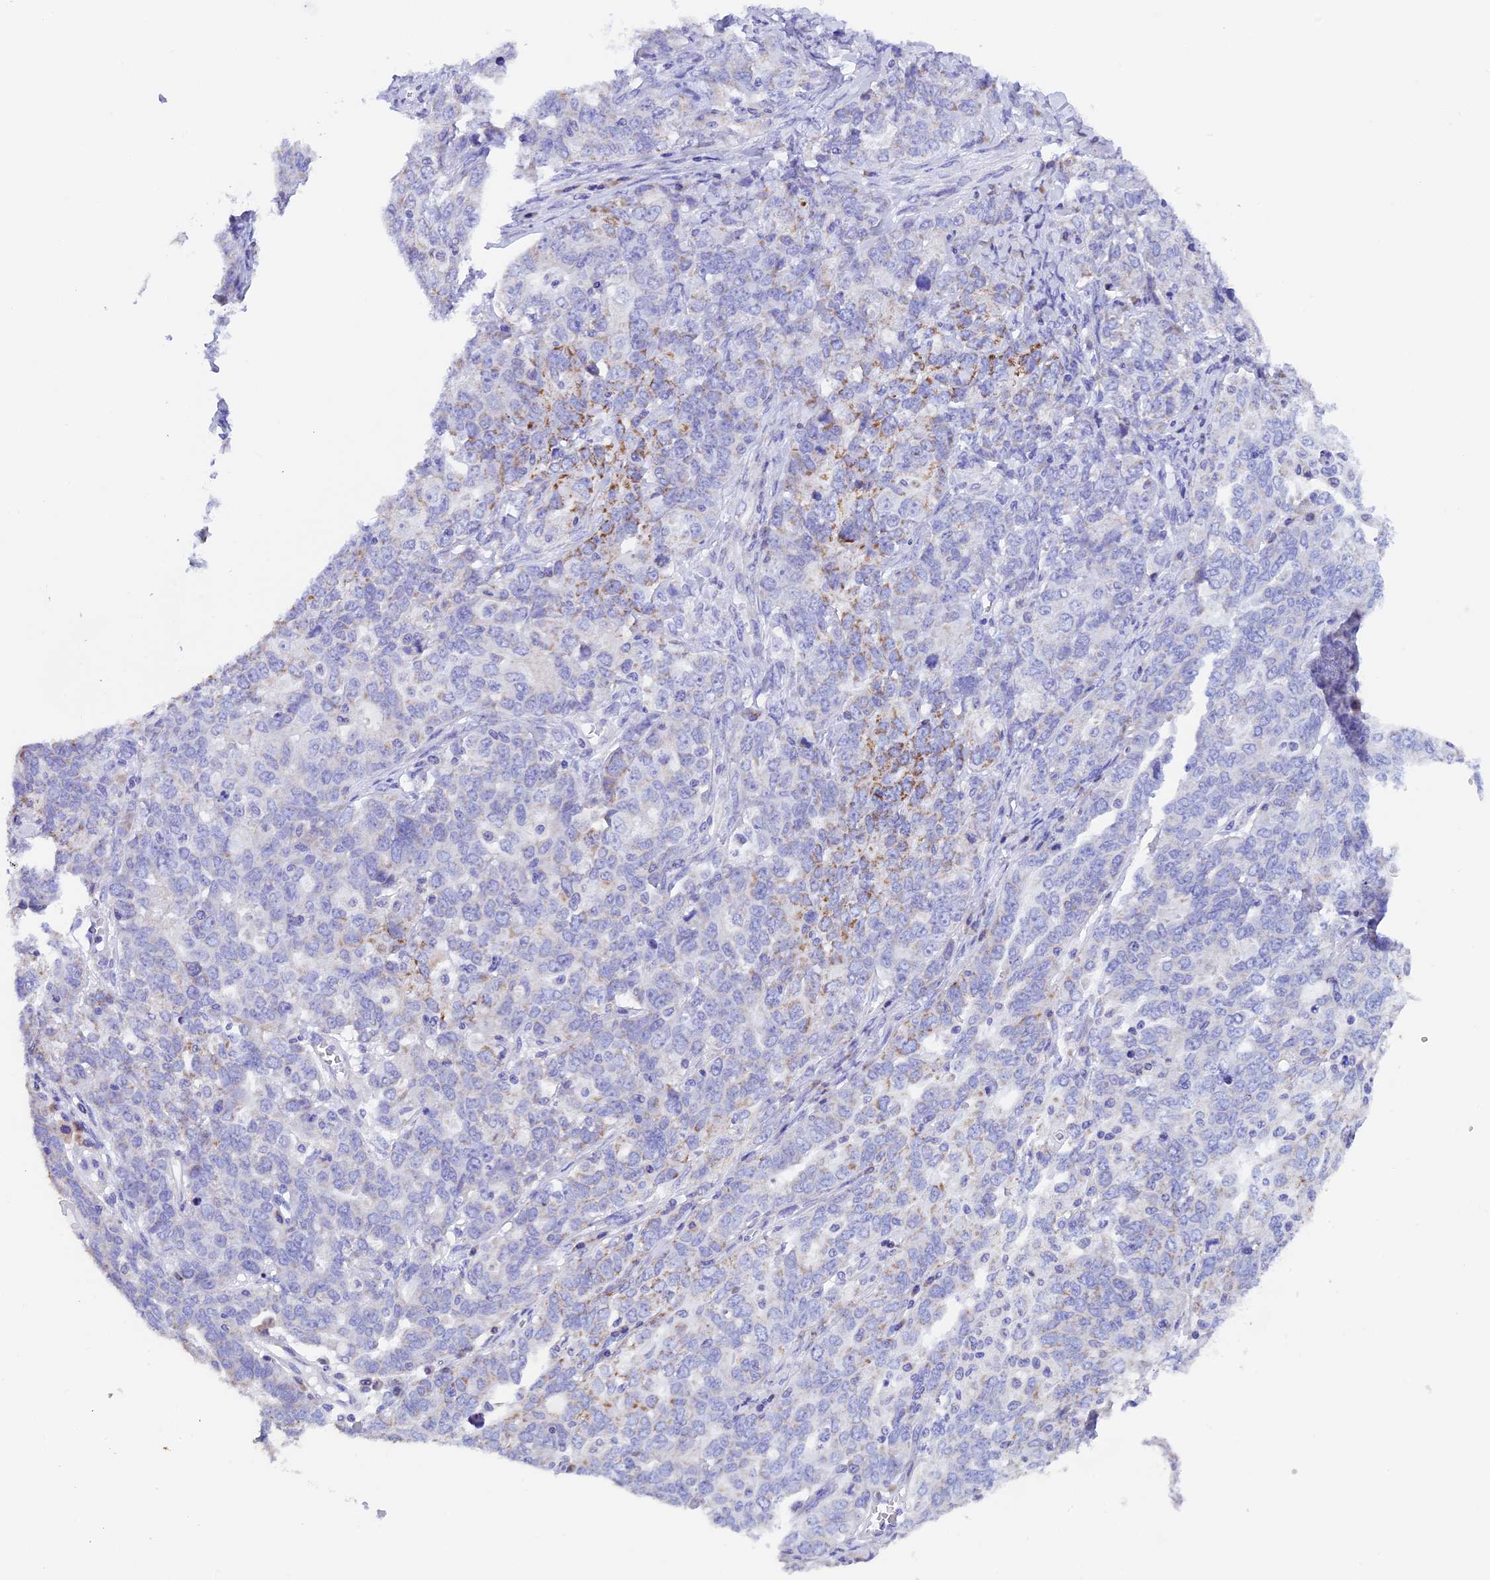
{"staining": {"intensity": "moderate", "quantity": "<25%", "location": "cytoplasmic/membranous"}, "tissue": "ovarian cancer", "cell_type": "Tumor cells", "image_type": "cancer", "snomed": [{"axis": "morphology", "description": "Carcinoma, endometroid"}, {"axis": "topography", "description": "Ovary"}], "caption": "This is an image of IHC staining of ovarian endometroid carcinoma, which shows moderate expression in the cytoplasmic/membranous of tumor cells.", "gene": "SLC8B1", "patient": {"sex": "female", "age": 62}}